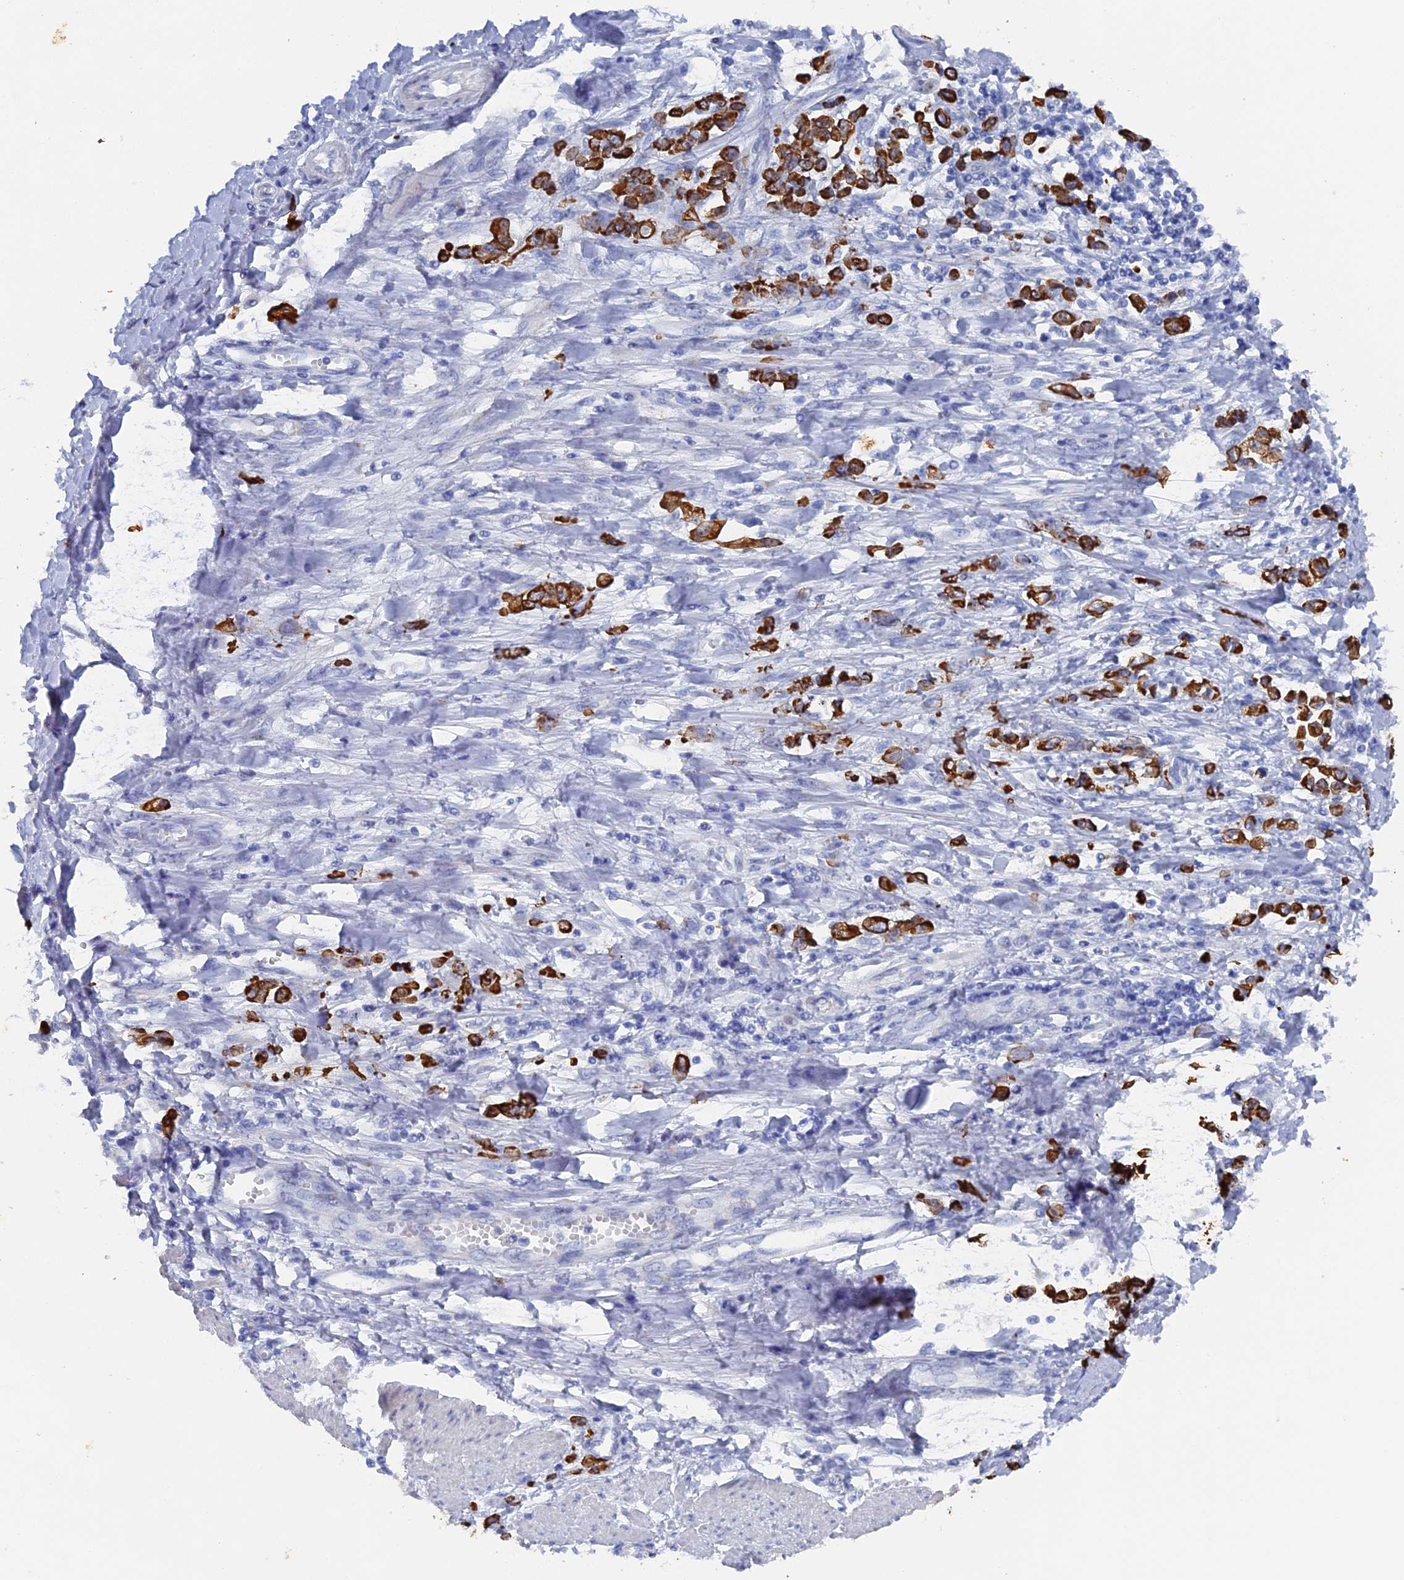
{"staining": {"intensity": "strong", "quantity": ">75%", "location": "cytoplasmic/membranous"}, "tissue": "stomach cancer", "cell_type": "Tumor cells", "image_type": "cancer", "snomed": [{"axis": "morphology", "description": "Adenocarcinoma, NOS"}, {"axis": "topography", "description": "Stomach"}], "caption": "DAB immunohistochemical staining of stomach adenocarcinoma displays strong cytoplasmic/membranous protein staining in approximately >75% of tumor cells. (DAB IHC, brown staining for protein, blue staining for nuclei).", "gene": "SRFBP1", "patient": {"sex": "female", "age": 76}}